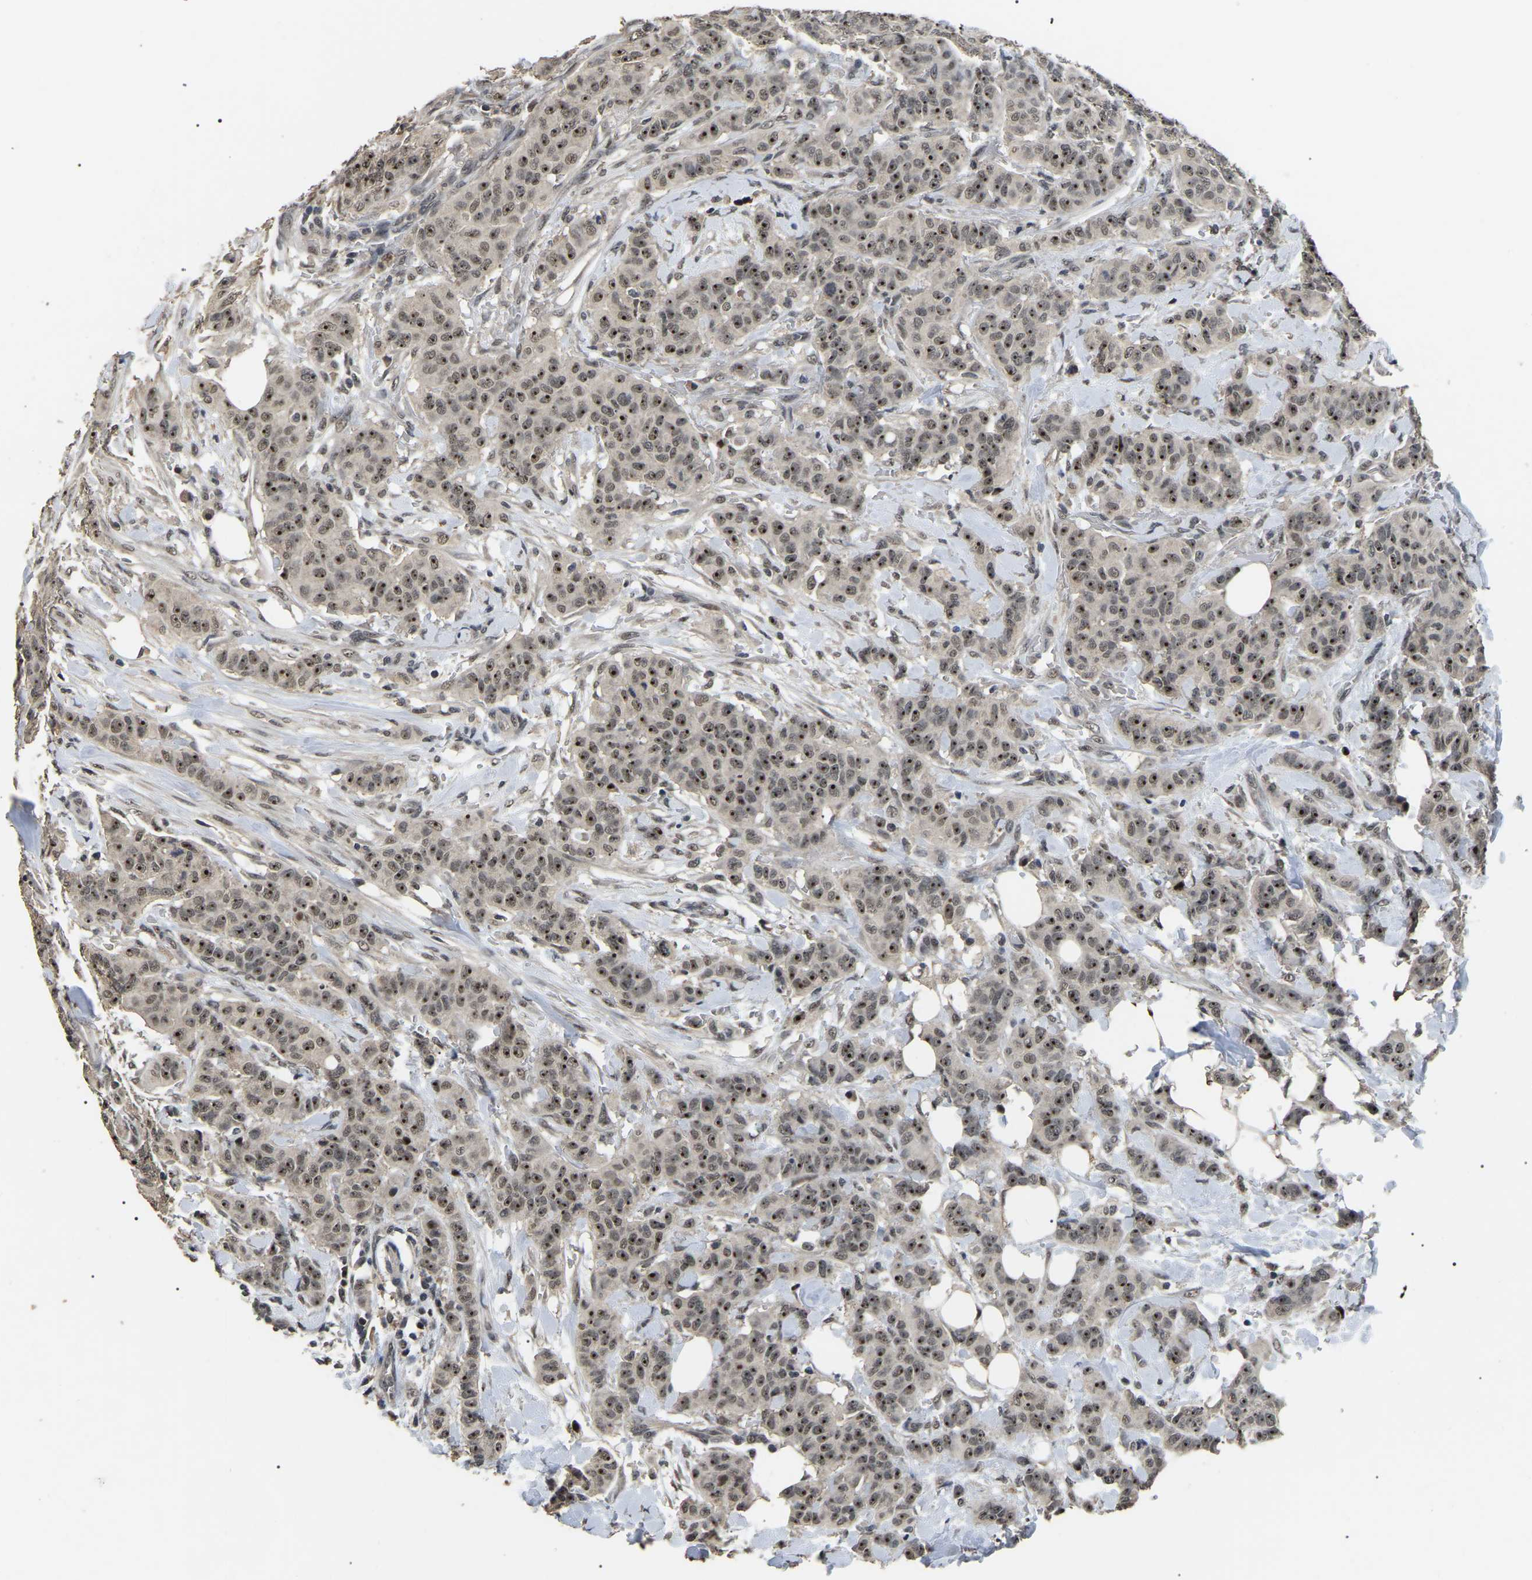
{"staining": {"intensity": "moderate", "quantity": ">75%", "location": "nuclear"}, "tissue": "breast cancer", "cell_type": "Tumor cells", "image_type": "cancer", "snomed": [{"axis": "morphology", "description": "Normal tissue, NOS"}, {"axis": "morphology", "description": "Duct carcinoma"}, {"axis": "topography", "description": "Breast"}], "caption": "The image exhibits immunohistochemical staining of breast cancer (invasive ductal carcinoma). There is moderate nuclear positivity is appreciated in approximately >75% of tumor cells.", "gene": "PPM1E", "patient": {"sex": "female", "age": 40}}